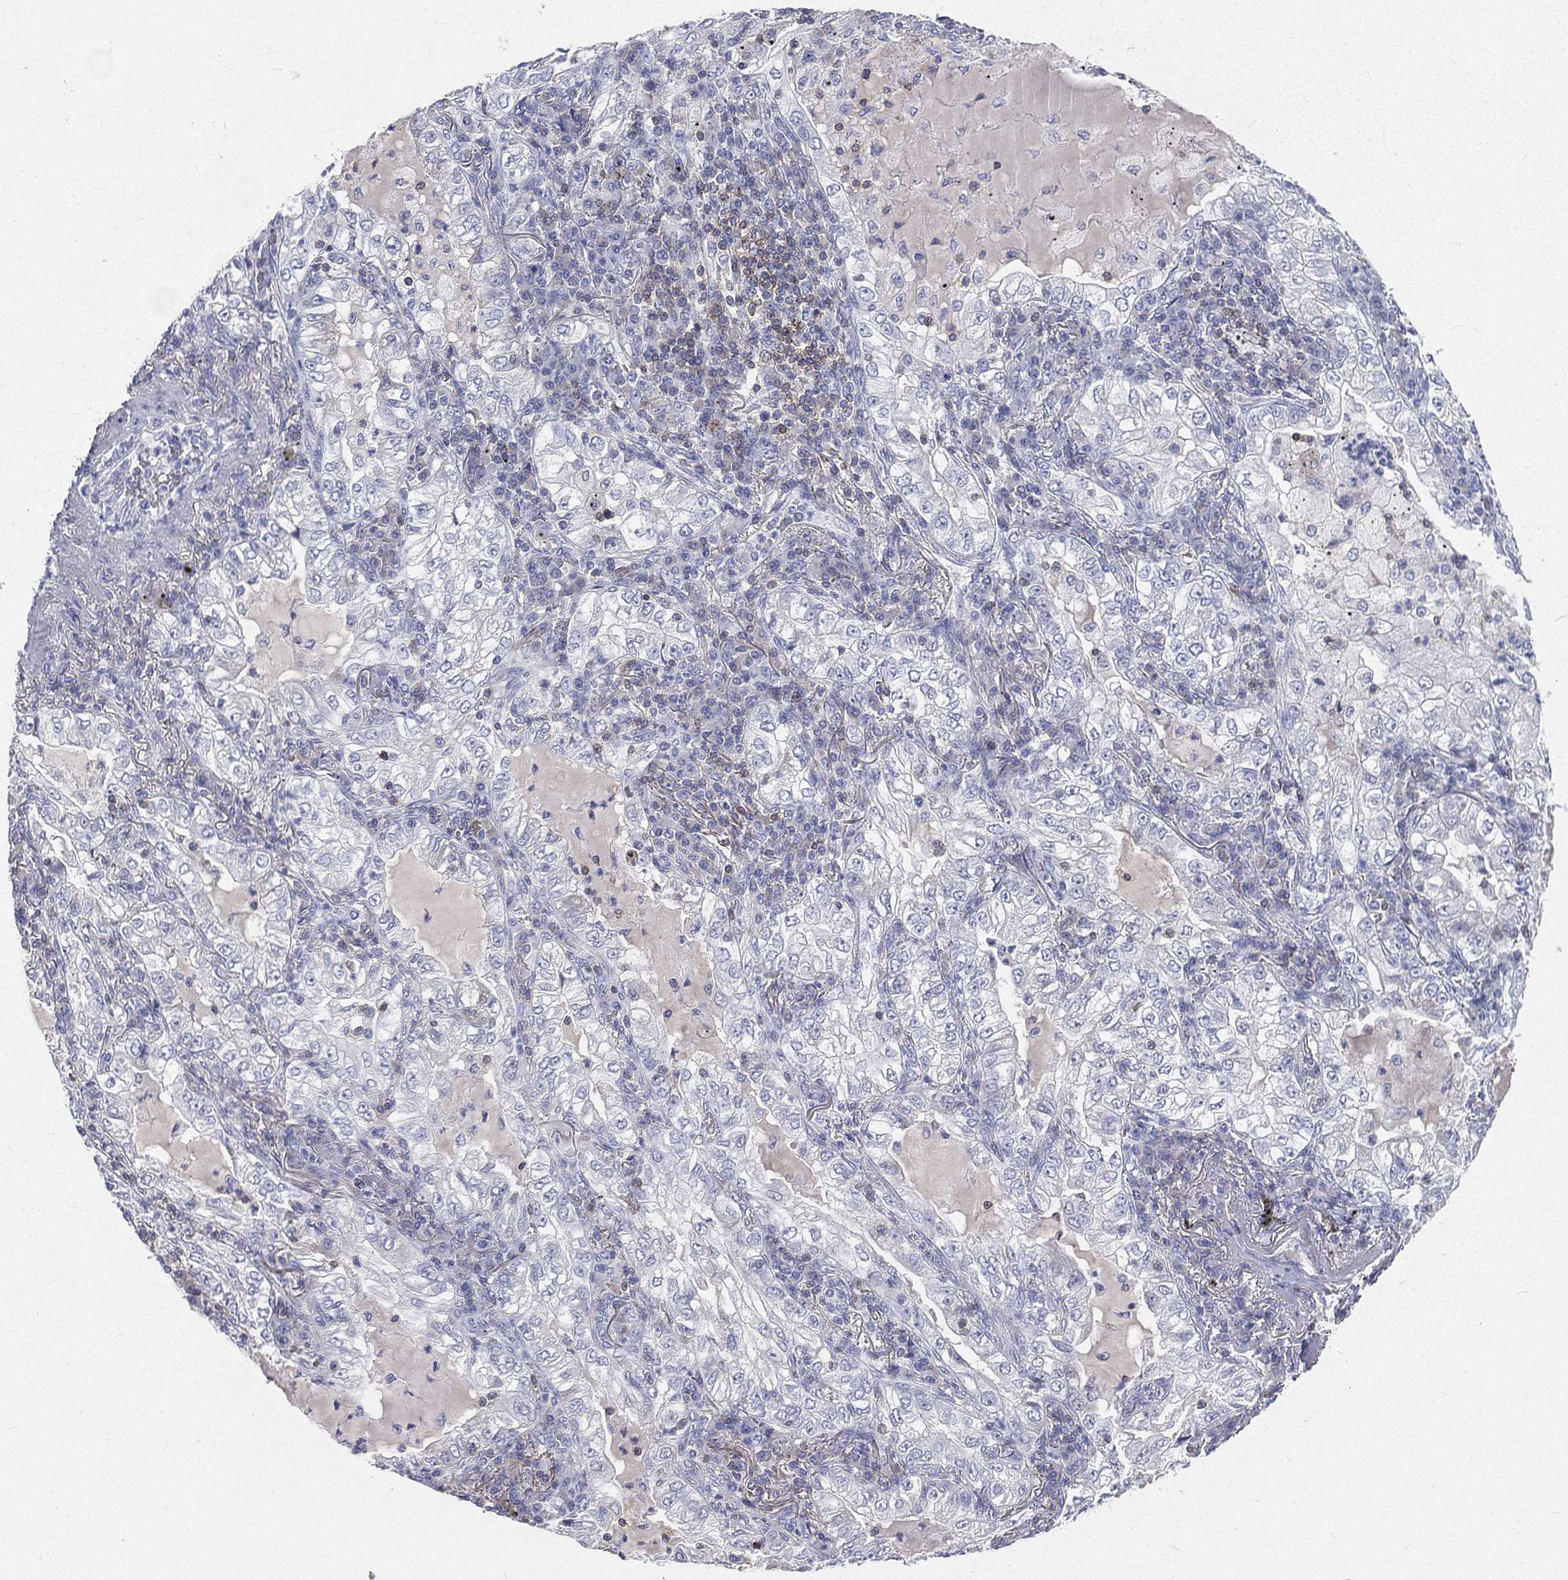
{"staining": {"intensity": "negative", "quantity": "none", "location": "none"}, "tissue": "lung cancer", "cell_type": "Tumor cells", "image_type": "cancer", "snomed": [{"axis": "morphology", "description": "Adenocarcinoma, NOS"}, {"axis": "topography", "description": "Lung"}], "caption": "Tumor cells are negative for brown protein staining in adenocarcinoma (lung).", "gene": "CD3D", "patient": {"sex": "female", "age": 73}}